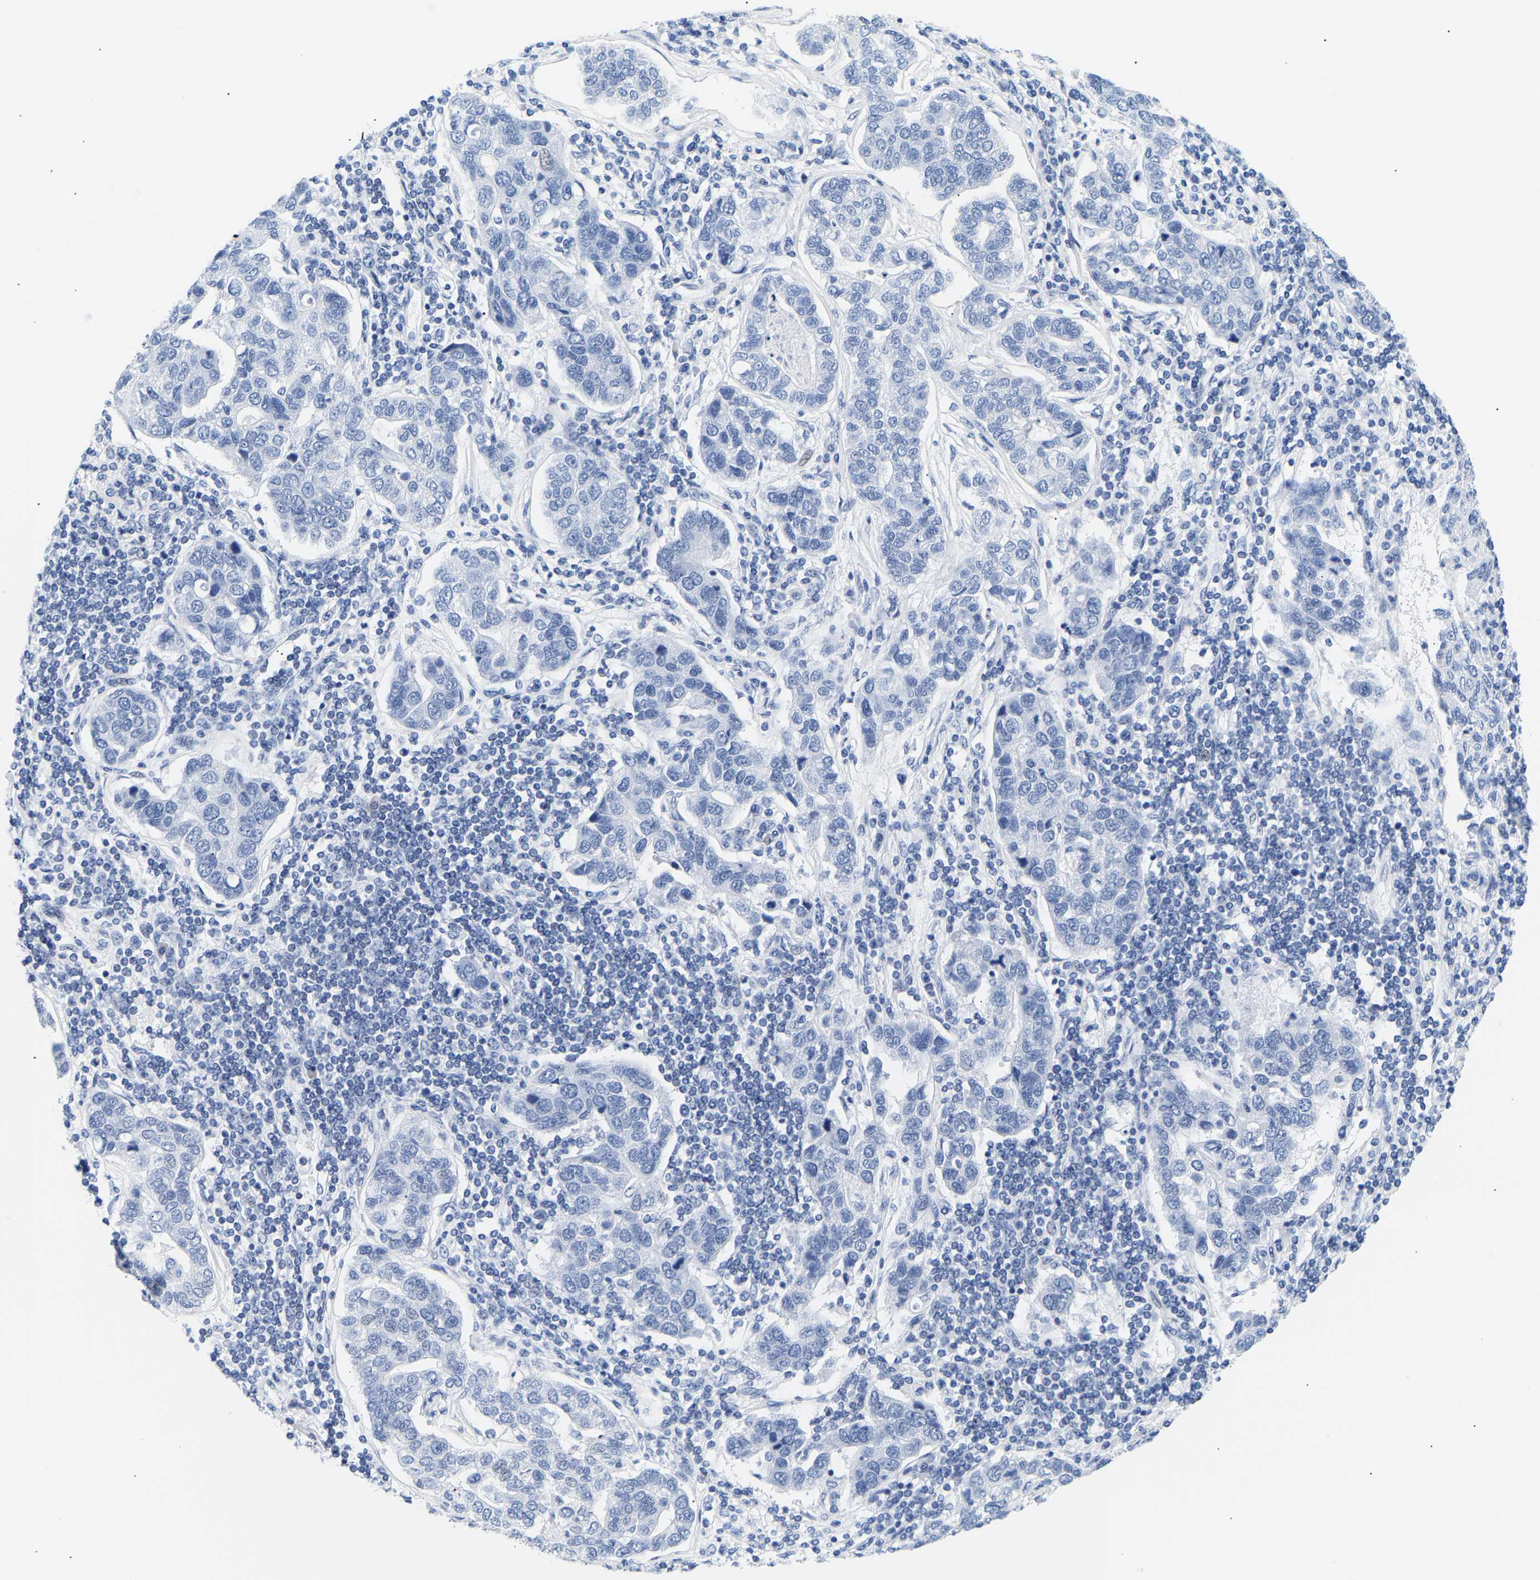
{"staining": {"intensity": "negative", "quantity": "none", "location": "none"}, "tissue": "pancreatic cancer", "cell_type": "Tumor cells", "image_type": "cancer", "snomed": [{"axis": "morphology", "description": "Adenocarcinoma, NOS"}, {"axis": "topography", "description": "Pancreas"}], "caption": "Immunohistochemistry micrograph of human pancreatic cancer stained for a protein (brown), which displays no expression in tumor cells.", "gene": "SPINK2", "patient": {"sex": "female", "age": 61}}